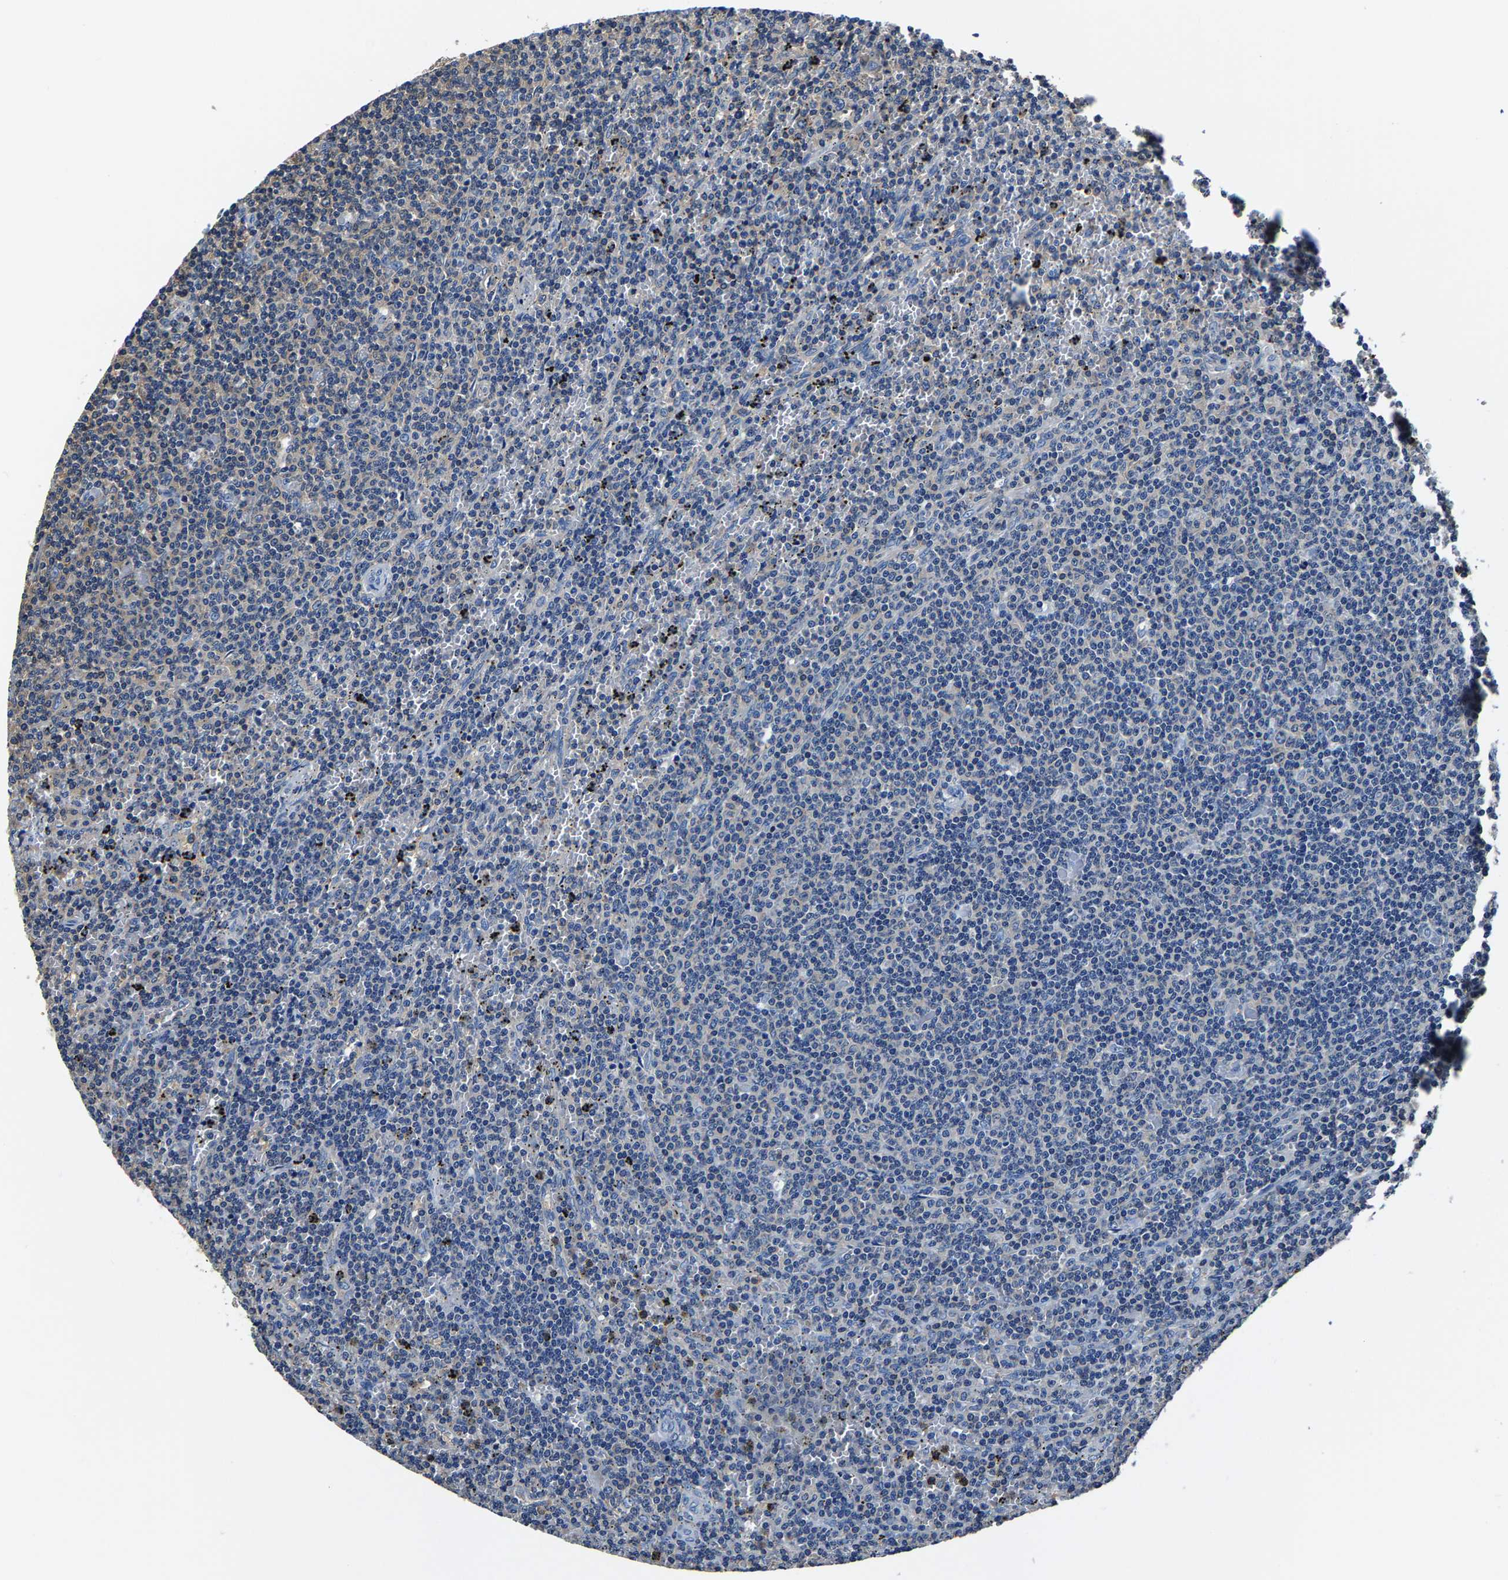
{"staining": {"intensity": "negative", "quantity": "none", "location": "none"}, "tissue": "lymphoma", "cell_type": "Tumor cells", "image_type": "cancer", "snomed": [{"axis": "morphology", "description": "Malignant lymphoma, non-Hodgkin's type, Low grade"}, {"axis": "topography", "description": "Spleen"}], "caption": "Immunohistochemistry (IHC) micrograph of neoplastic tissue: malignant lymphoma, non-Hodgkin's type (low-grade) stained with DAB reveals no significant protein positivity in tumor cells.", "gene": "ALDOB", "patient": {"sex": "female", "age": 50}}